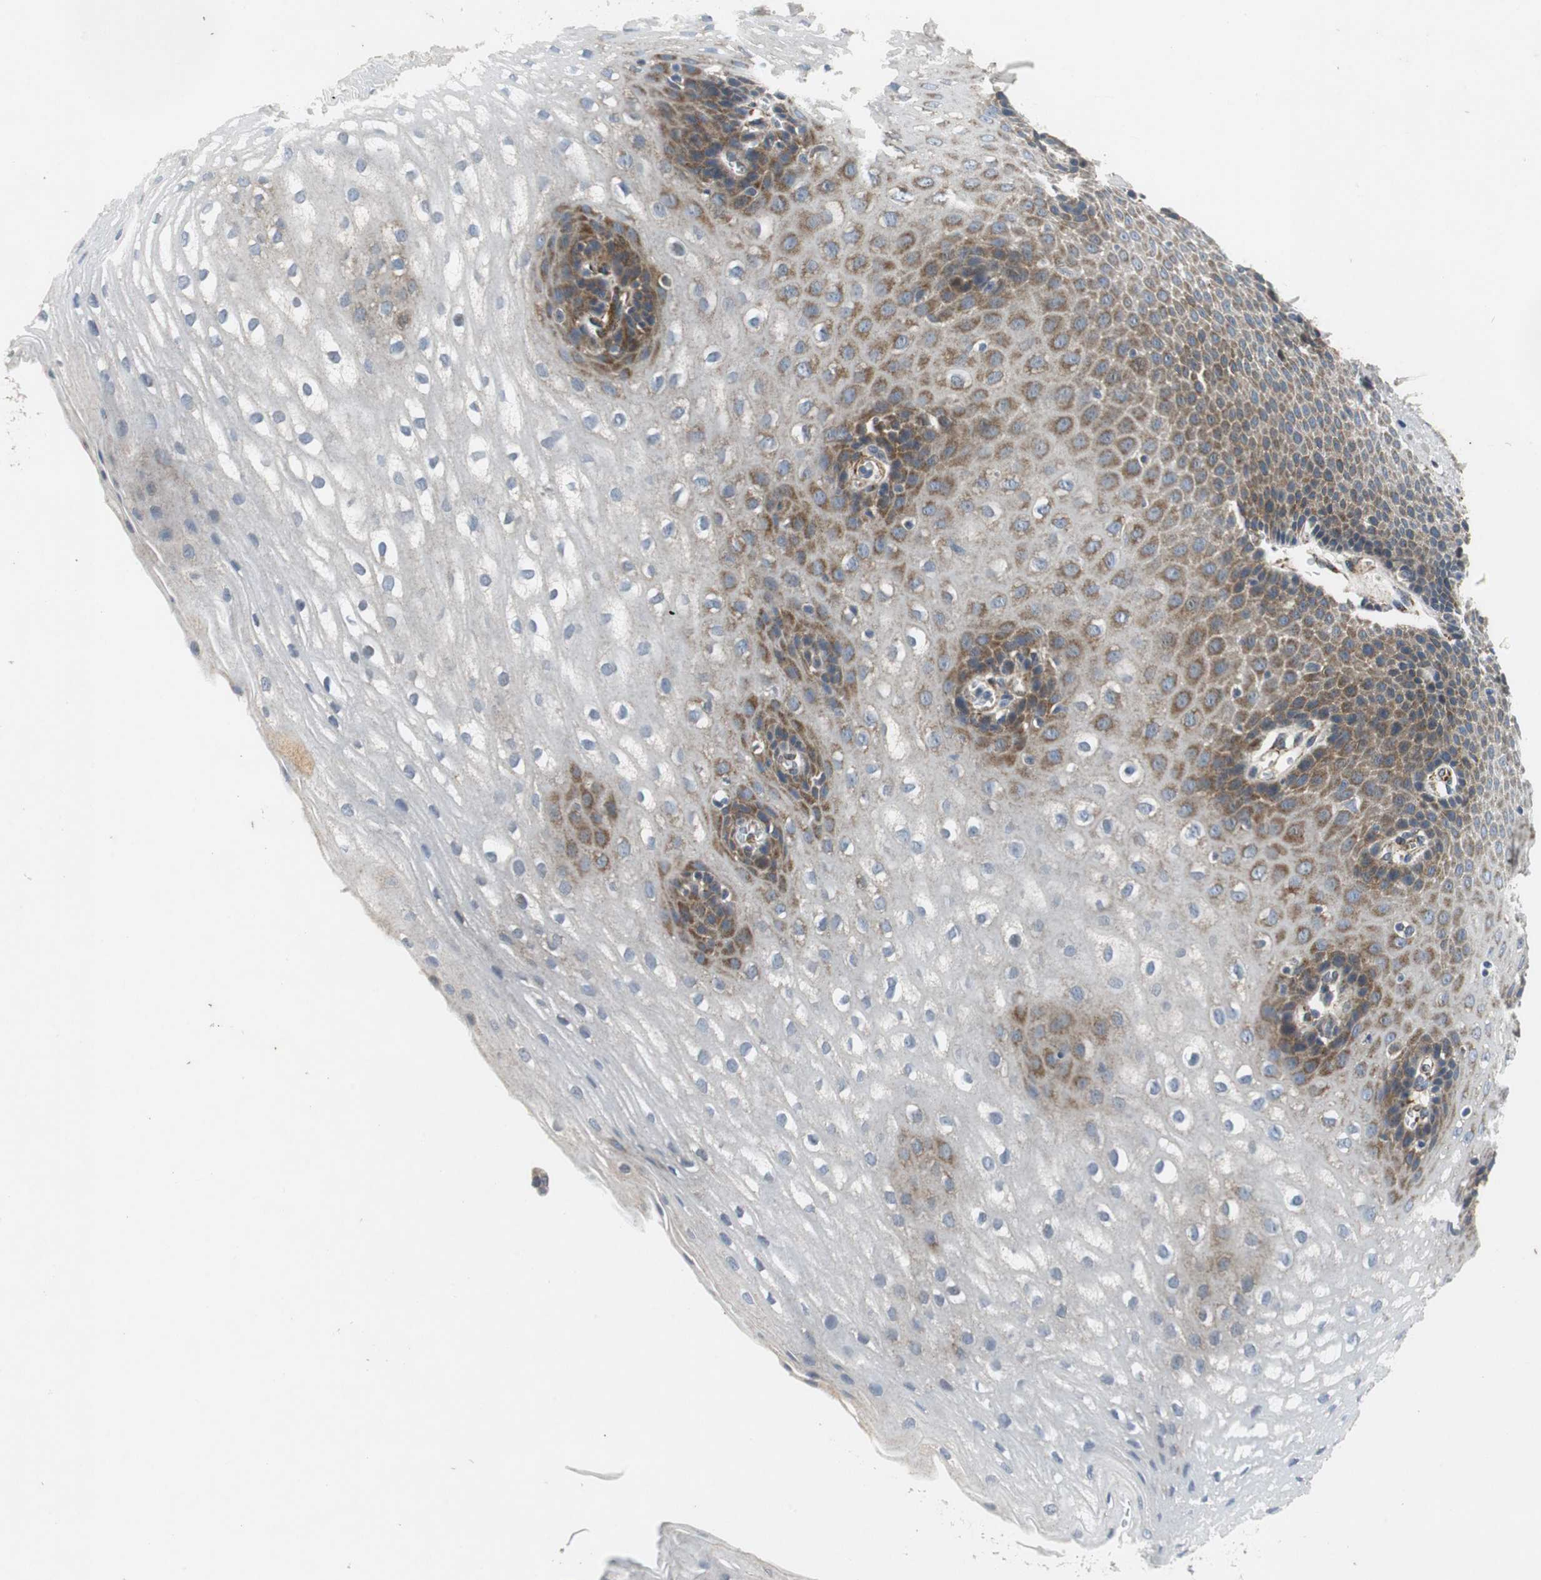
{"staining": {"intensity": "moderate", "quantity": "25%-75%", "location": "cytoplasmic/membranous"}, "tissue": "esophagus", "cell_type": "Squamous epithelial cells", "image_type": "normal", "snomed": [{"axis": "morphology", "description": "Normal tissue, NOS"}, {"axis": "topography", "description": "Esophagus"}], "caption": "This photomicrograph shows immunohistochemistry staining of unremarkable esophagus, with medium moderate cytoplasmic/membranous expression in approximately 25%-75% of squamous epithelial cells.", "gene": "ISCU", "patient": {"sex": "male", "age": 48}}